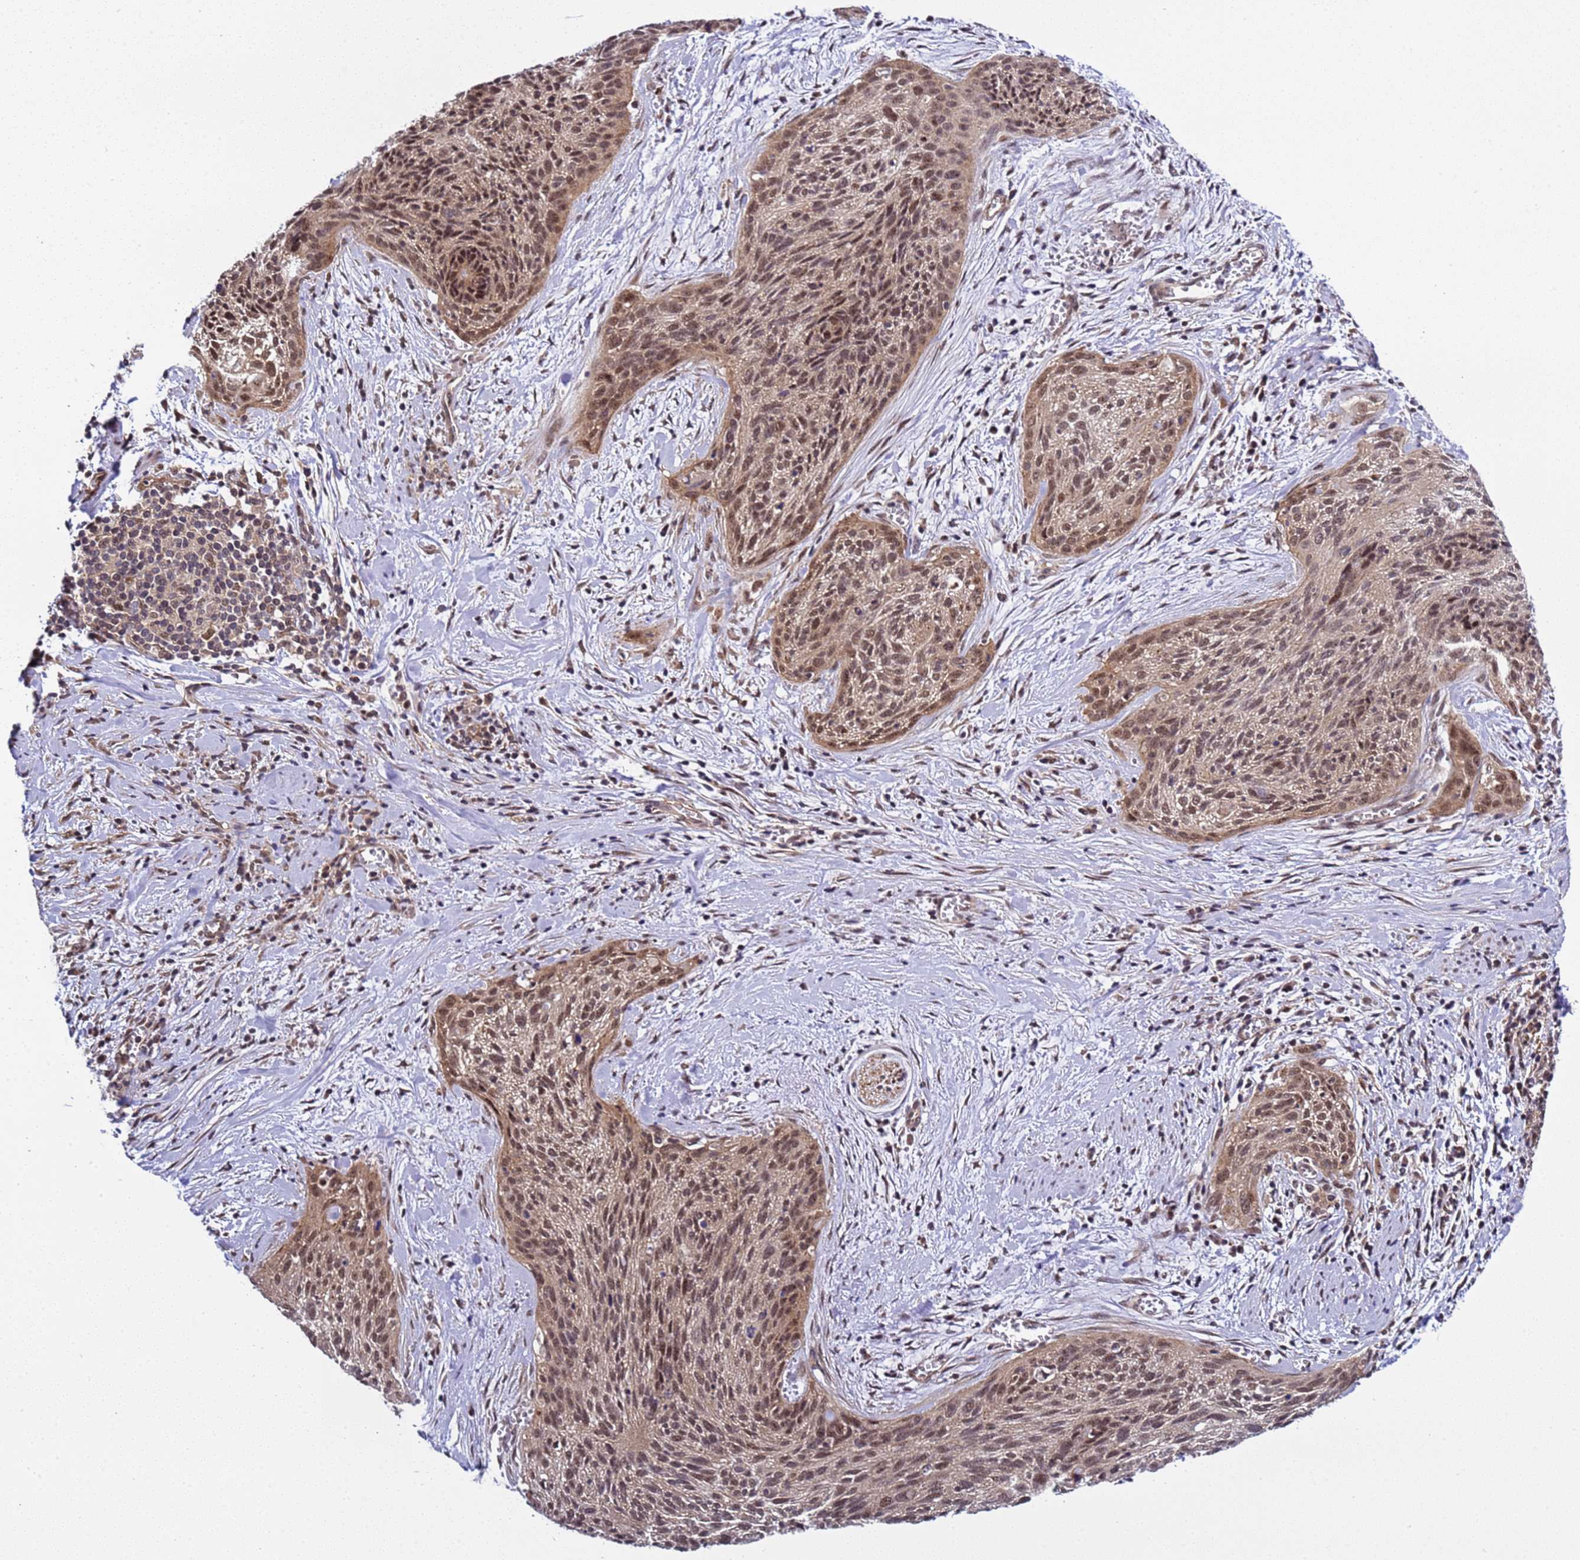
{"staining": {"intensity": "moderate", "quantity": ">75%", "location": "cytoplasmic/membranous,nuclear"}, "tissue": "cervical cancer", "cell_type": "Tumor cells", "image_type": "cancer", "snomed": [{"axis": "morphology", "description": "Squamous cell carcinoma, NOS"}, {"axis": "topography", "description": "Cervix"}], "caption": "Immunohistochemical staining of cervical cancer demonstrates medium levels of moderate cytoplasmic/membranous and nuclear protein positivity in approximately >75% of tumor cells.", "gene": "GEN1", "patient": {"sex": "female", "age": 55}}